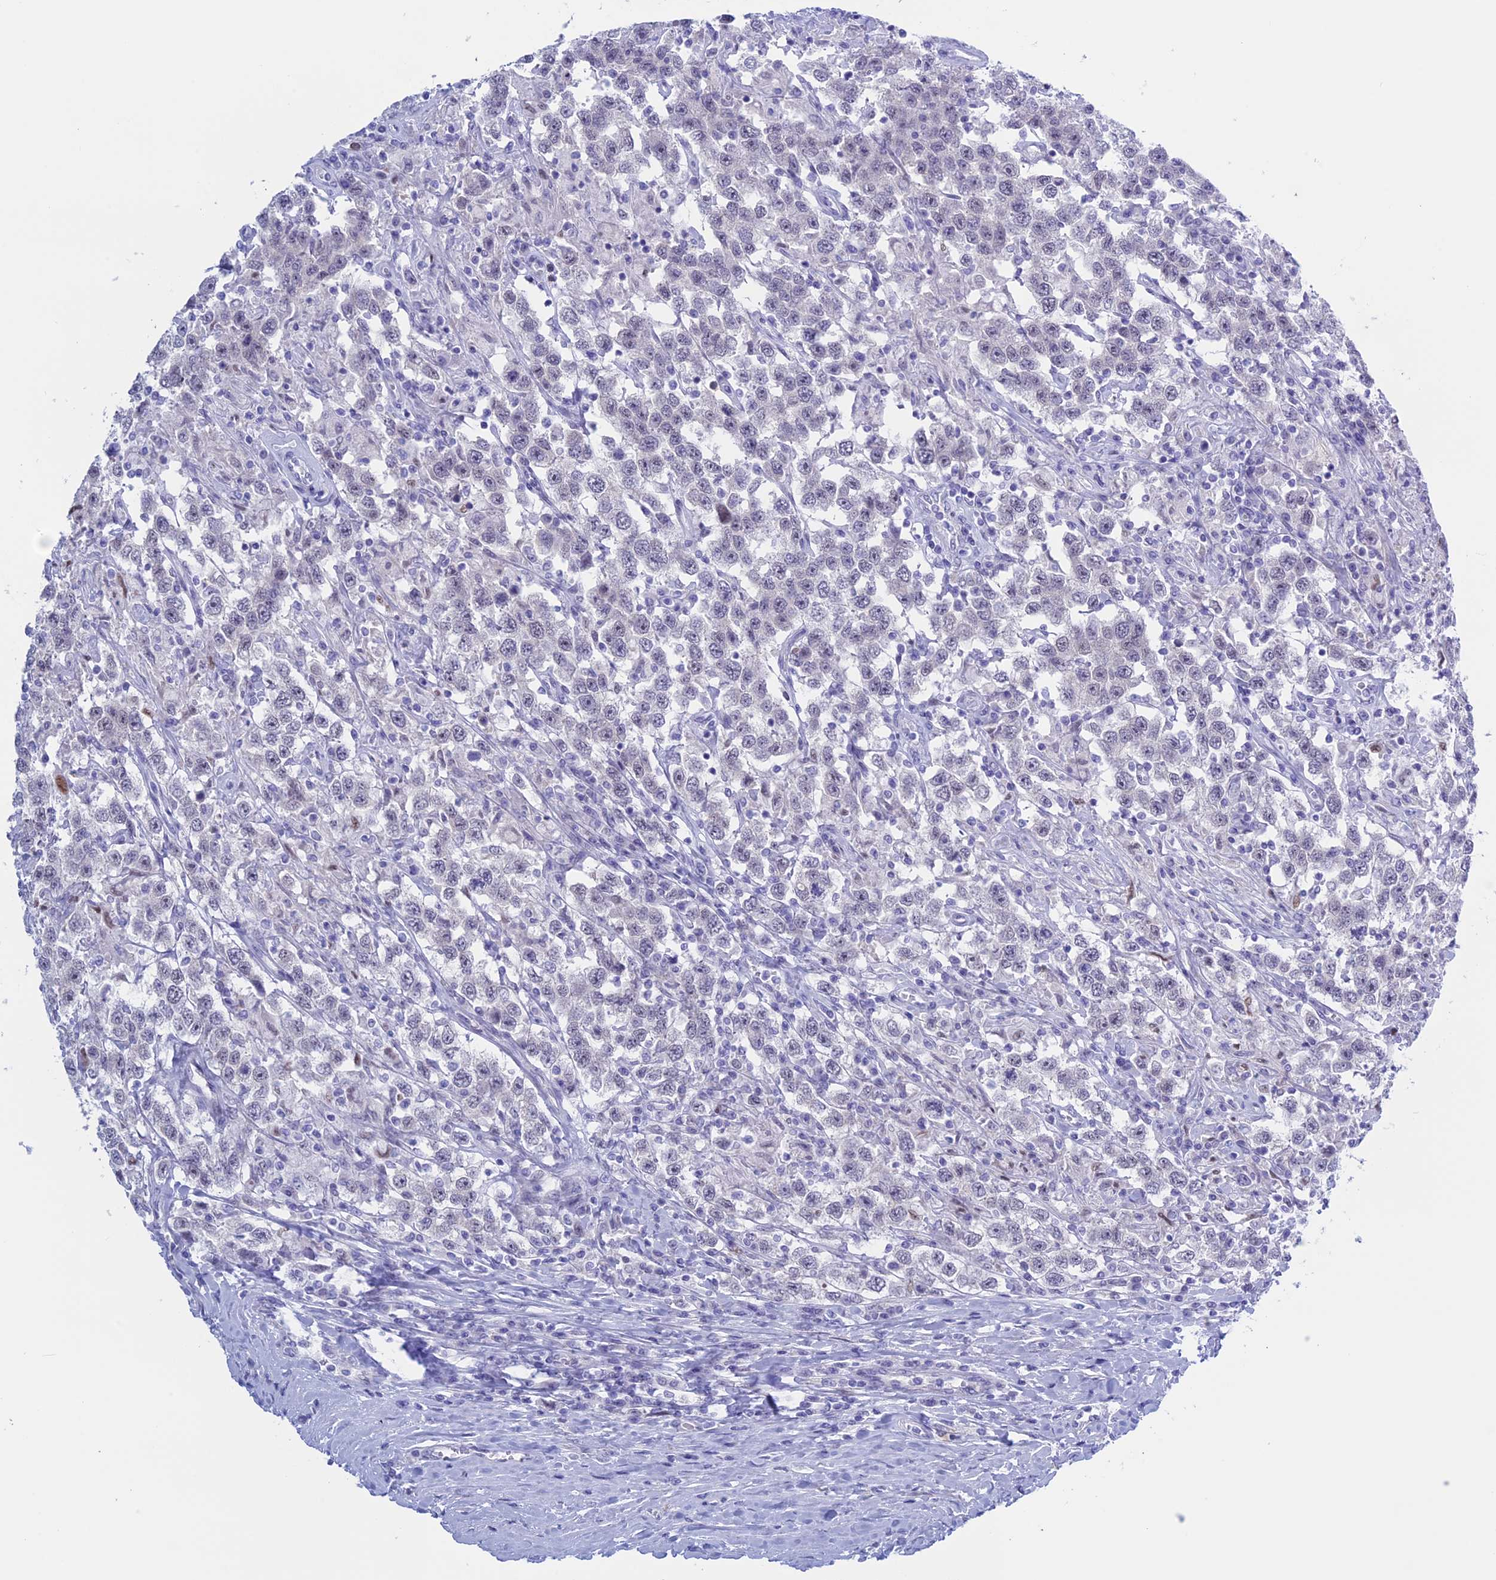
{"staining": {"intensity": "negative", "quantity": "none", "location": "none"}, "tissue": "testis cancer", "cell_type": "Tumor cells", "image_type": "cancer", "snomed": [{"axis": "morphology", "description": "Seminoma, NOS"}, {"axis": "topography", "description": "Testis"}], "caption": "Immunohistochemistry image of neoplastic tissue: human seminoma (testis) stained with DAB displays no significant protein expression in tumor cells.", "gene": "LHFPL2", "patient": {"sex": "male", "age": 41}}